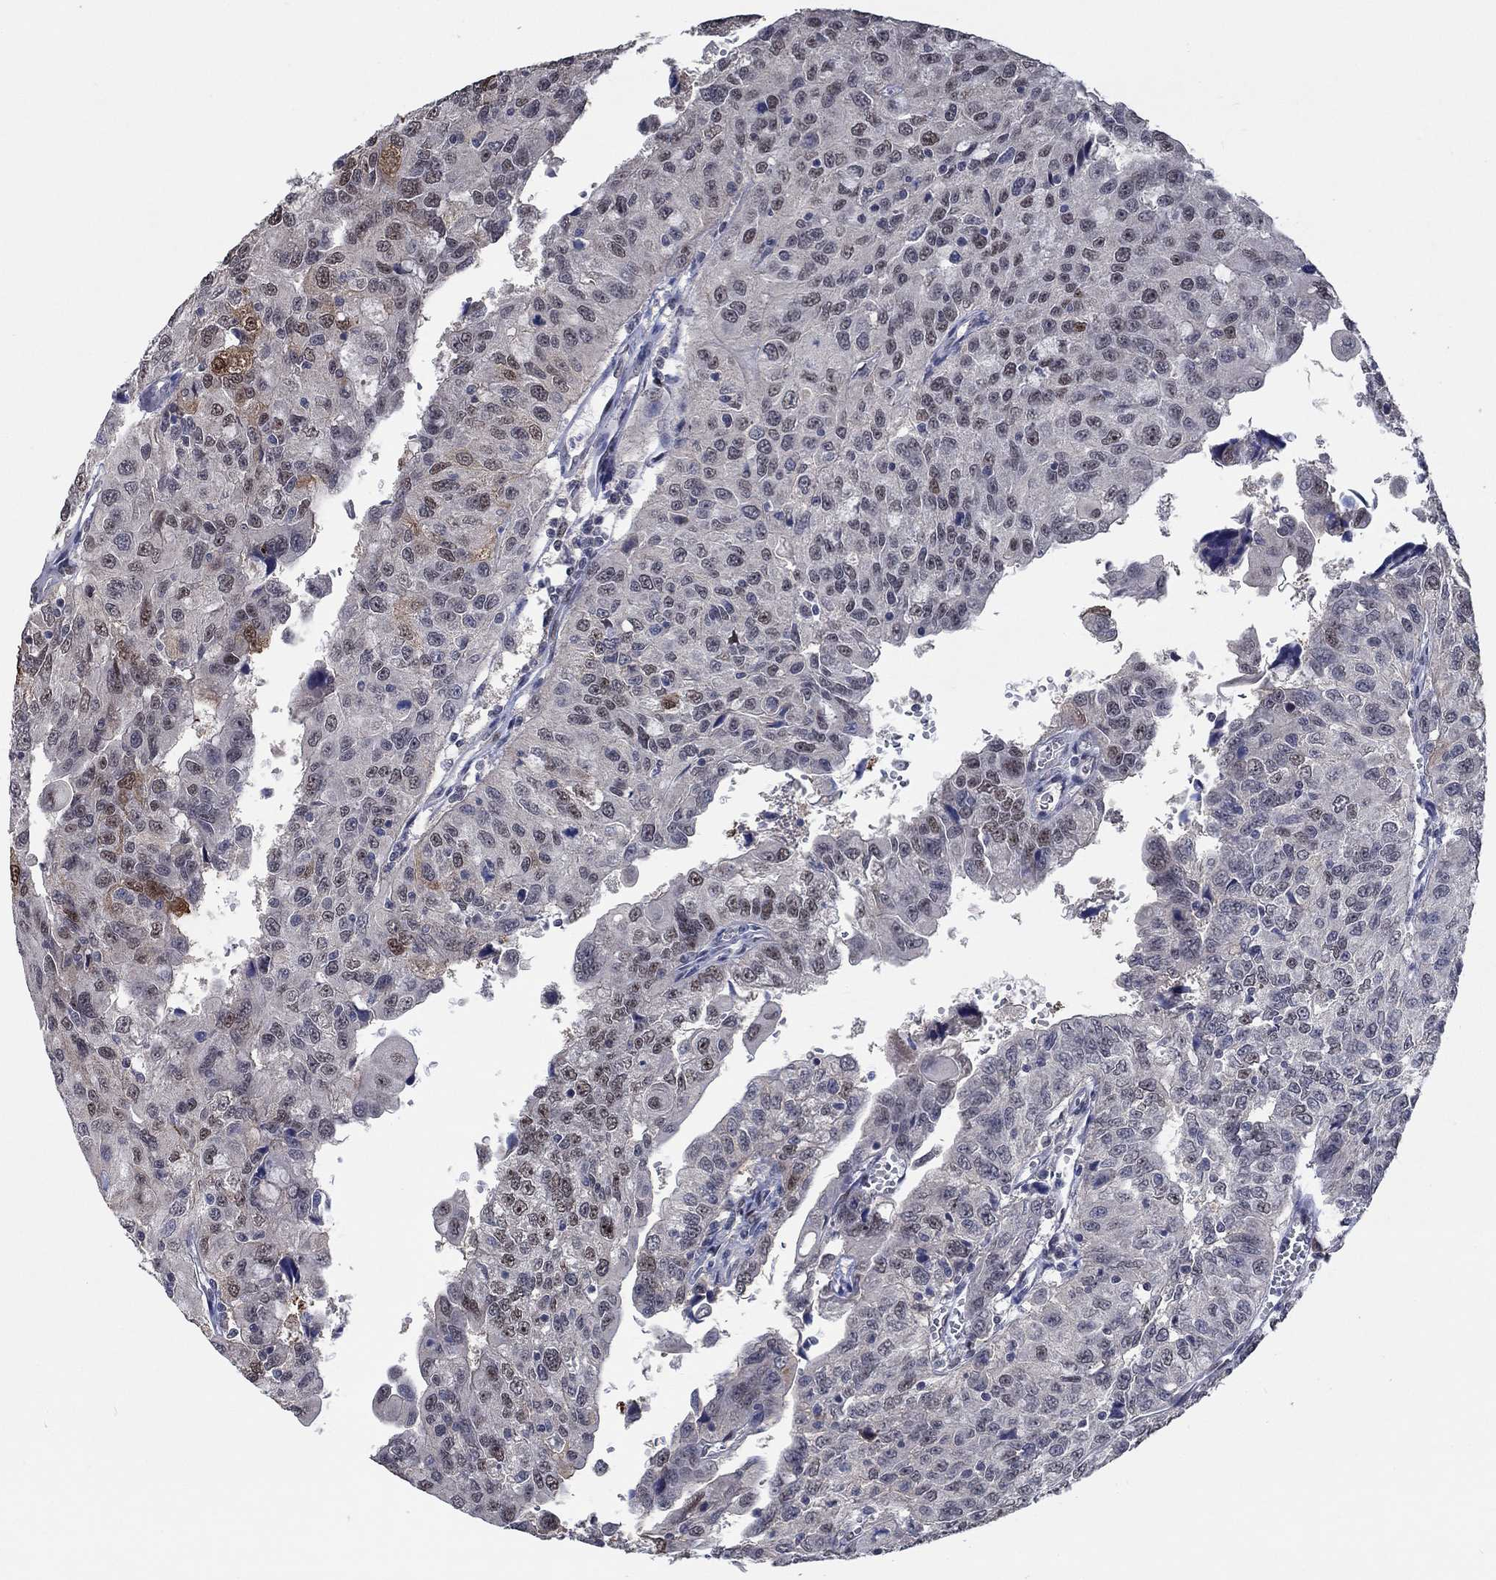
{"staining": {"intensity": "weak", "quantity": "<25%", "location": "cytoplasmic/membranous,nuclear"}, "tissue": "urothelial cancer", "cell_type": "Tumor cells", "image_type": "cancer", "snomed": [{"axis": "morphology", "description": "Urothelial carcinoma, NOS"}, {"axis": "morphology", "description": "Urothelial carcinoma, High grade"}, {"axis": "topography", "description": "Urinary bladder"}], "caption": "Human high-grade urothelial carcinoma stained for a protein using immunohistochemistry (IHC) demonstrates no expression in tumor cells.", "gene": "HTN1", "patient": {"sex": "female", "age": 73}}